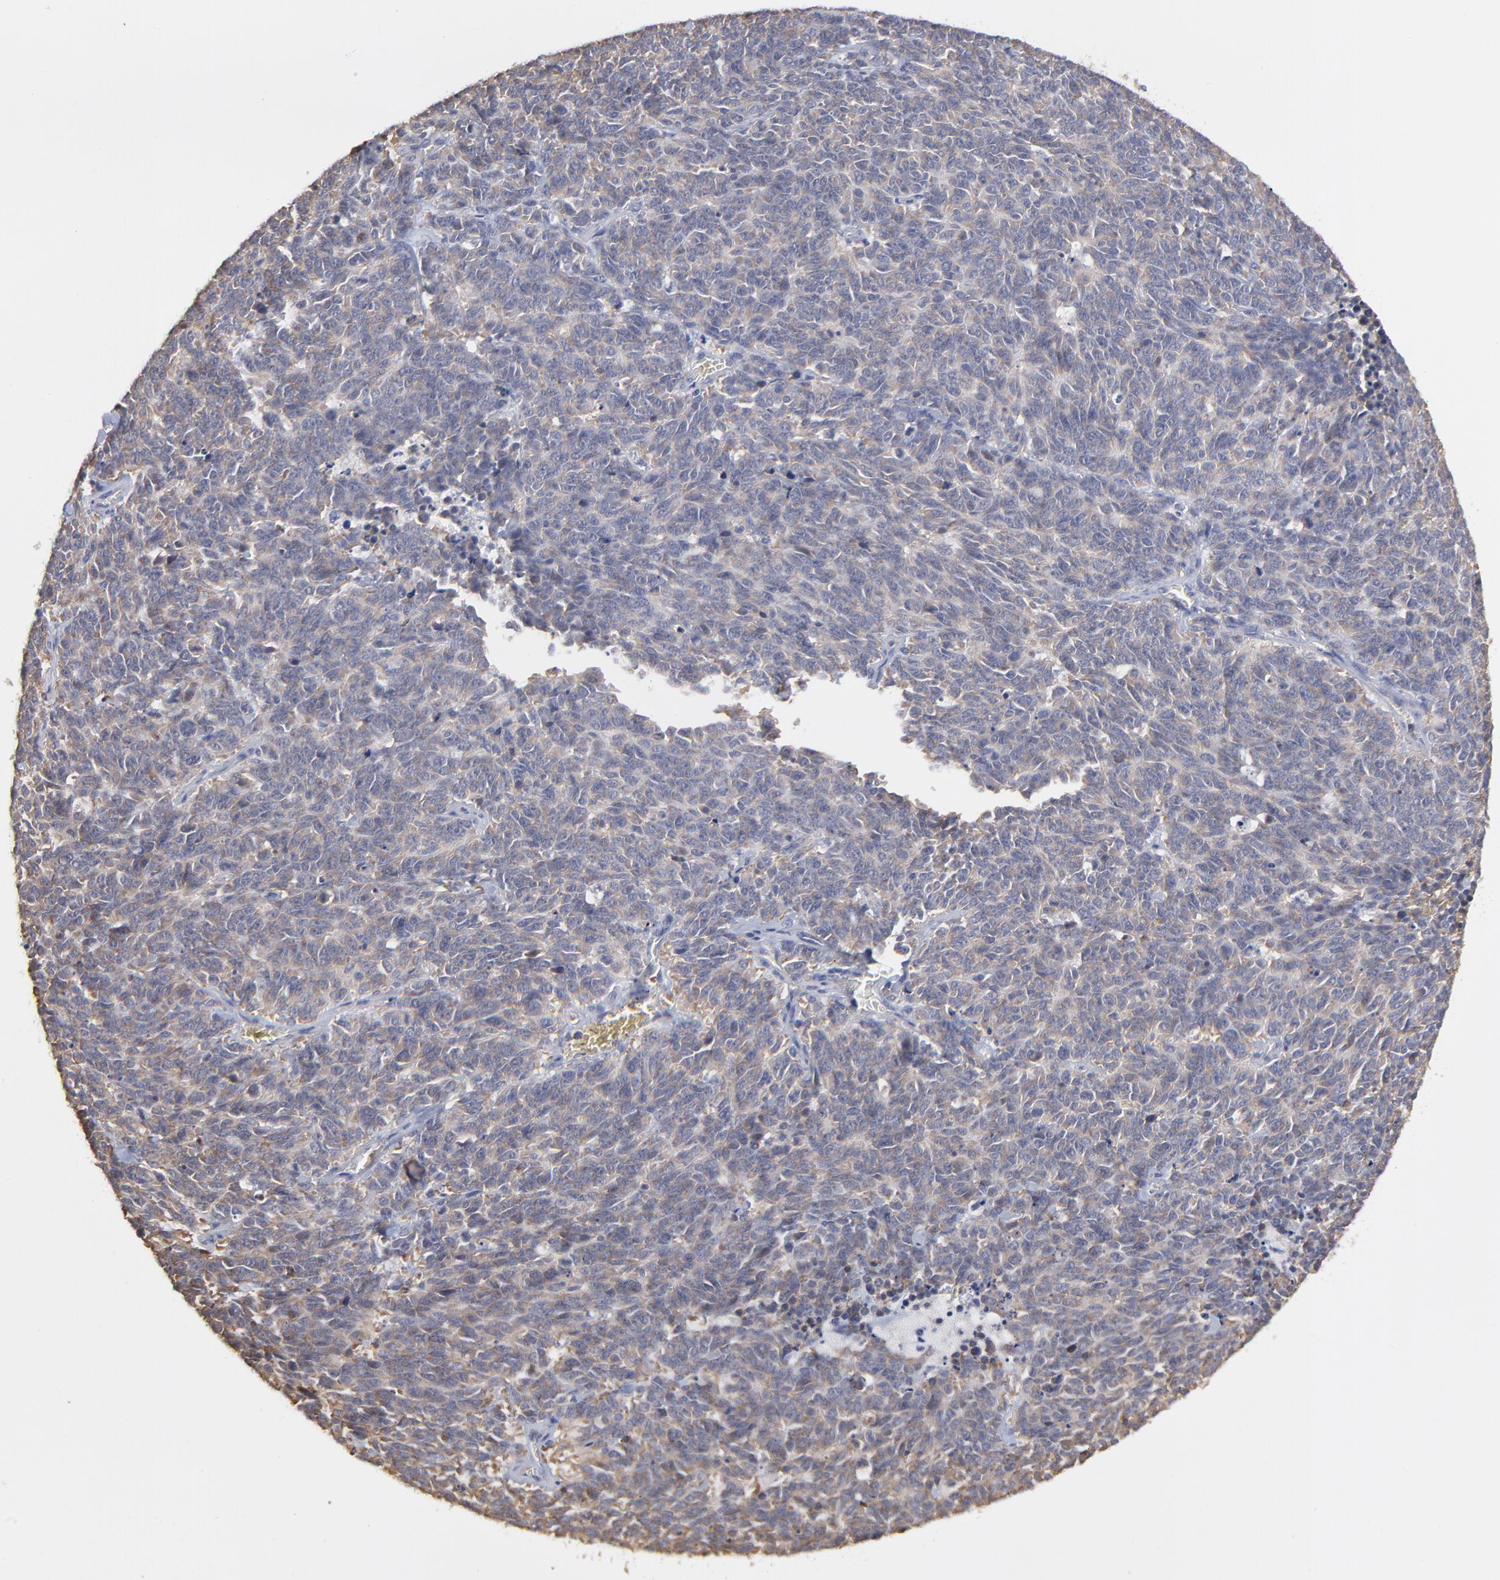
{"staining": {"intensity": "weak", "quantity": "25%-75%", "location": "cytoplasmic/membranous"}, "tissue": "lung cancer", "cell_type": "Tumor cells", "image_type": "cancer", "snomed": [{"axis": "morphology", "description": "Neoplasm, malignant, NOS"}, {"axis": "topography", "description": "Lung"}], "caption": "Immunohistochemistry (DAB (3,3'-diaminobenzidine)) staining of human lung cancer (neoplasm (malignant)) exhibits weak cytoplasmic/membranous protein staining in approximately 25%-75% of tumor cells.", "gene": "CCT2", "patient": {"sex": "female", "age": 58}}